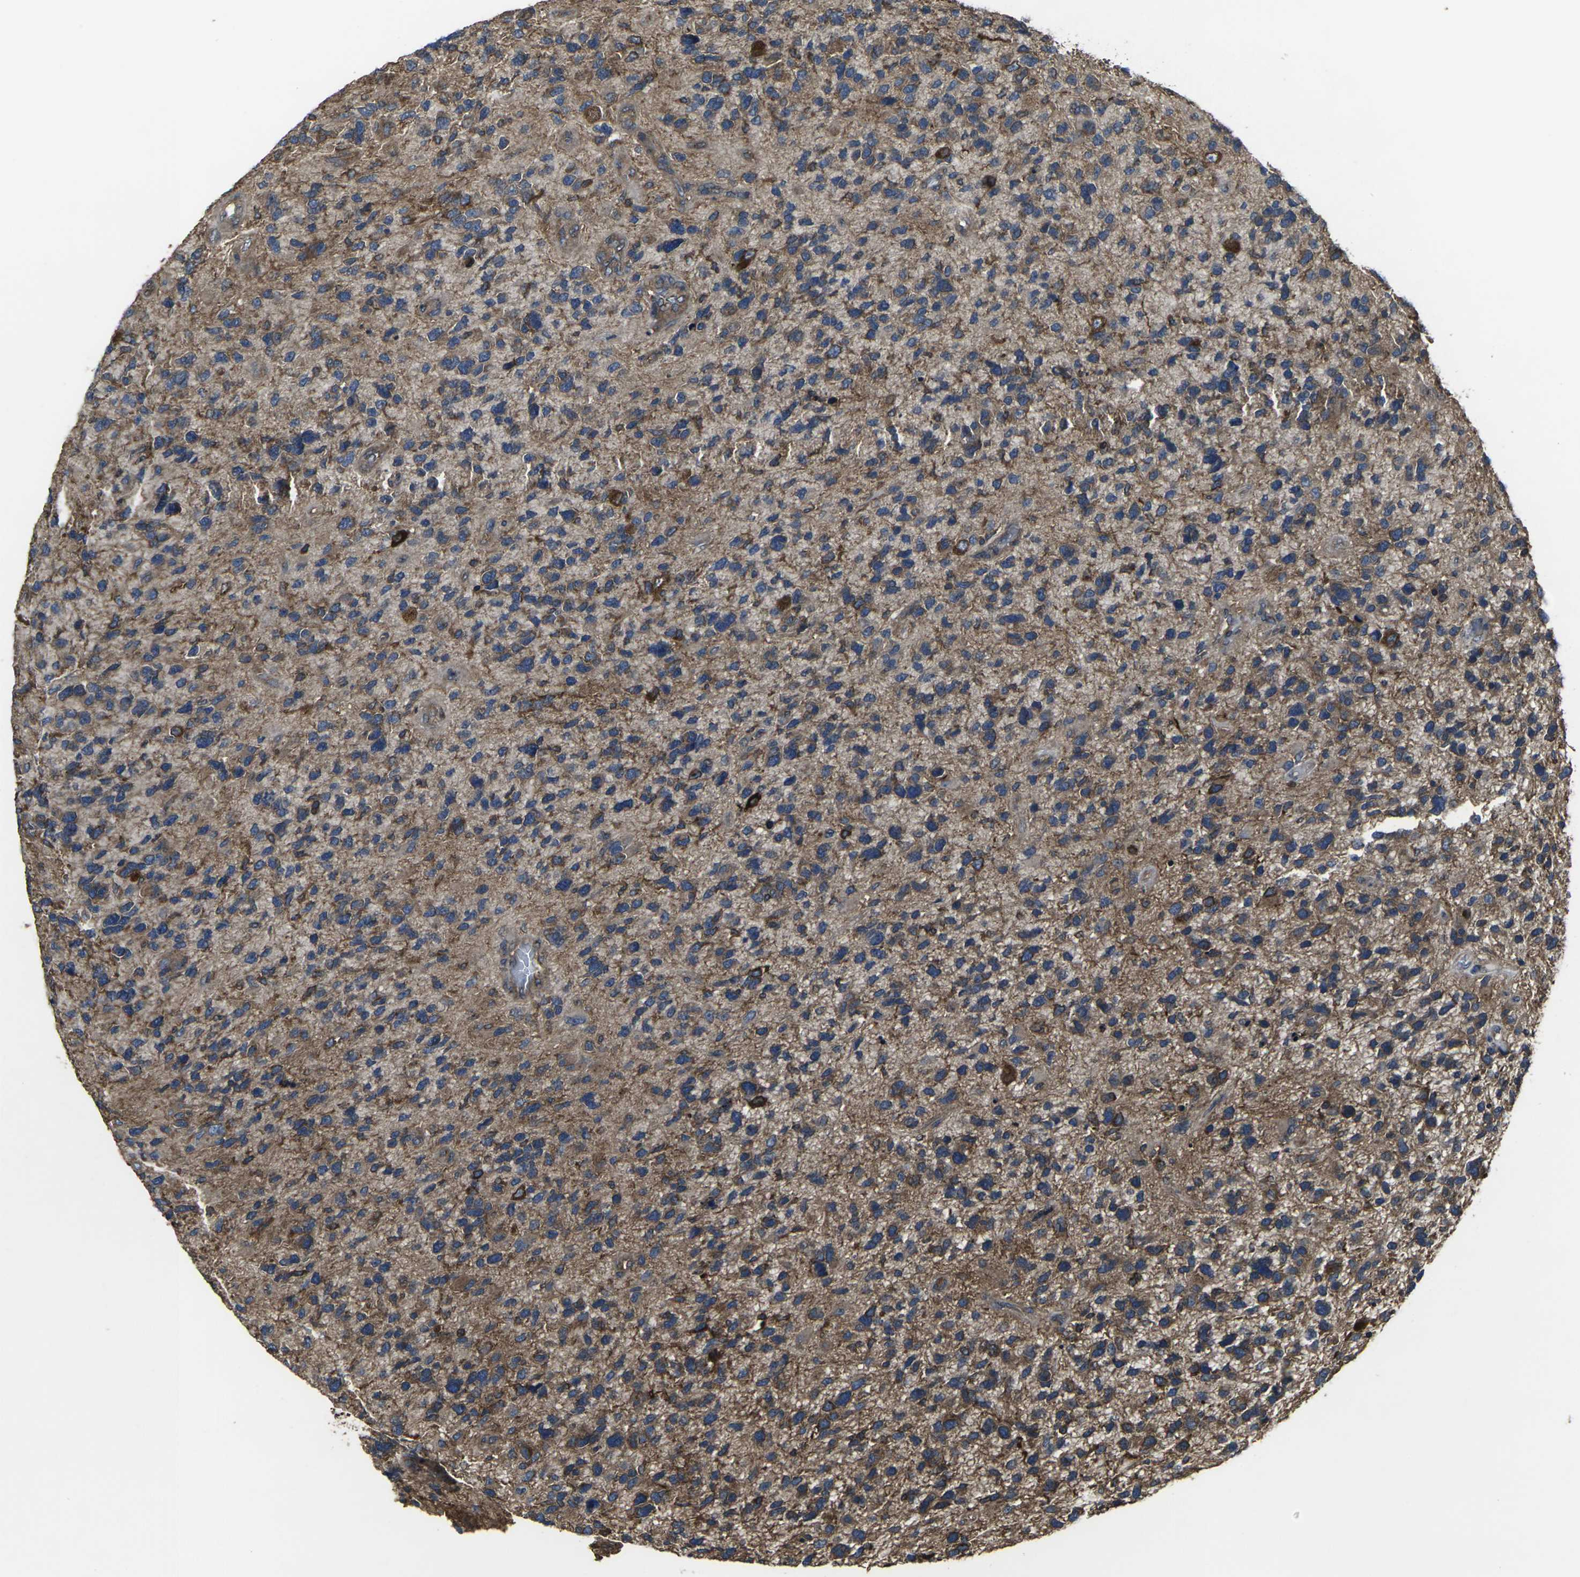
{"staining": {"intensity": "weak", "quantity": ">75%", "location": "cytoplasmic/membranous"}, "tissue": "glioma", "cell_type": "Tumor cells", "image_type": "cancer", "snomed": [{"axis": "morphology", "description": "Glioma, malignant, High grade"}, {"axis": "topography", "description": "Brain"}], "caption": "A micrograph showing weak cytoplasmic/membranous expression in about >75% of tumor cells in glioma, as visualized by brown immunohistochemical staining.", "gene": "PRKACB", "patient": {"sex": "female", "age": 58}}